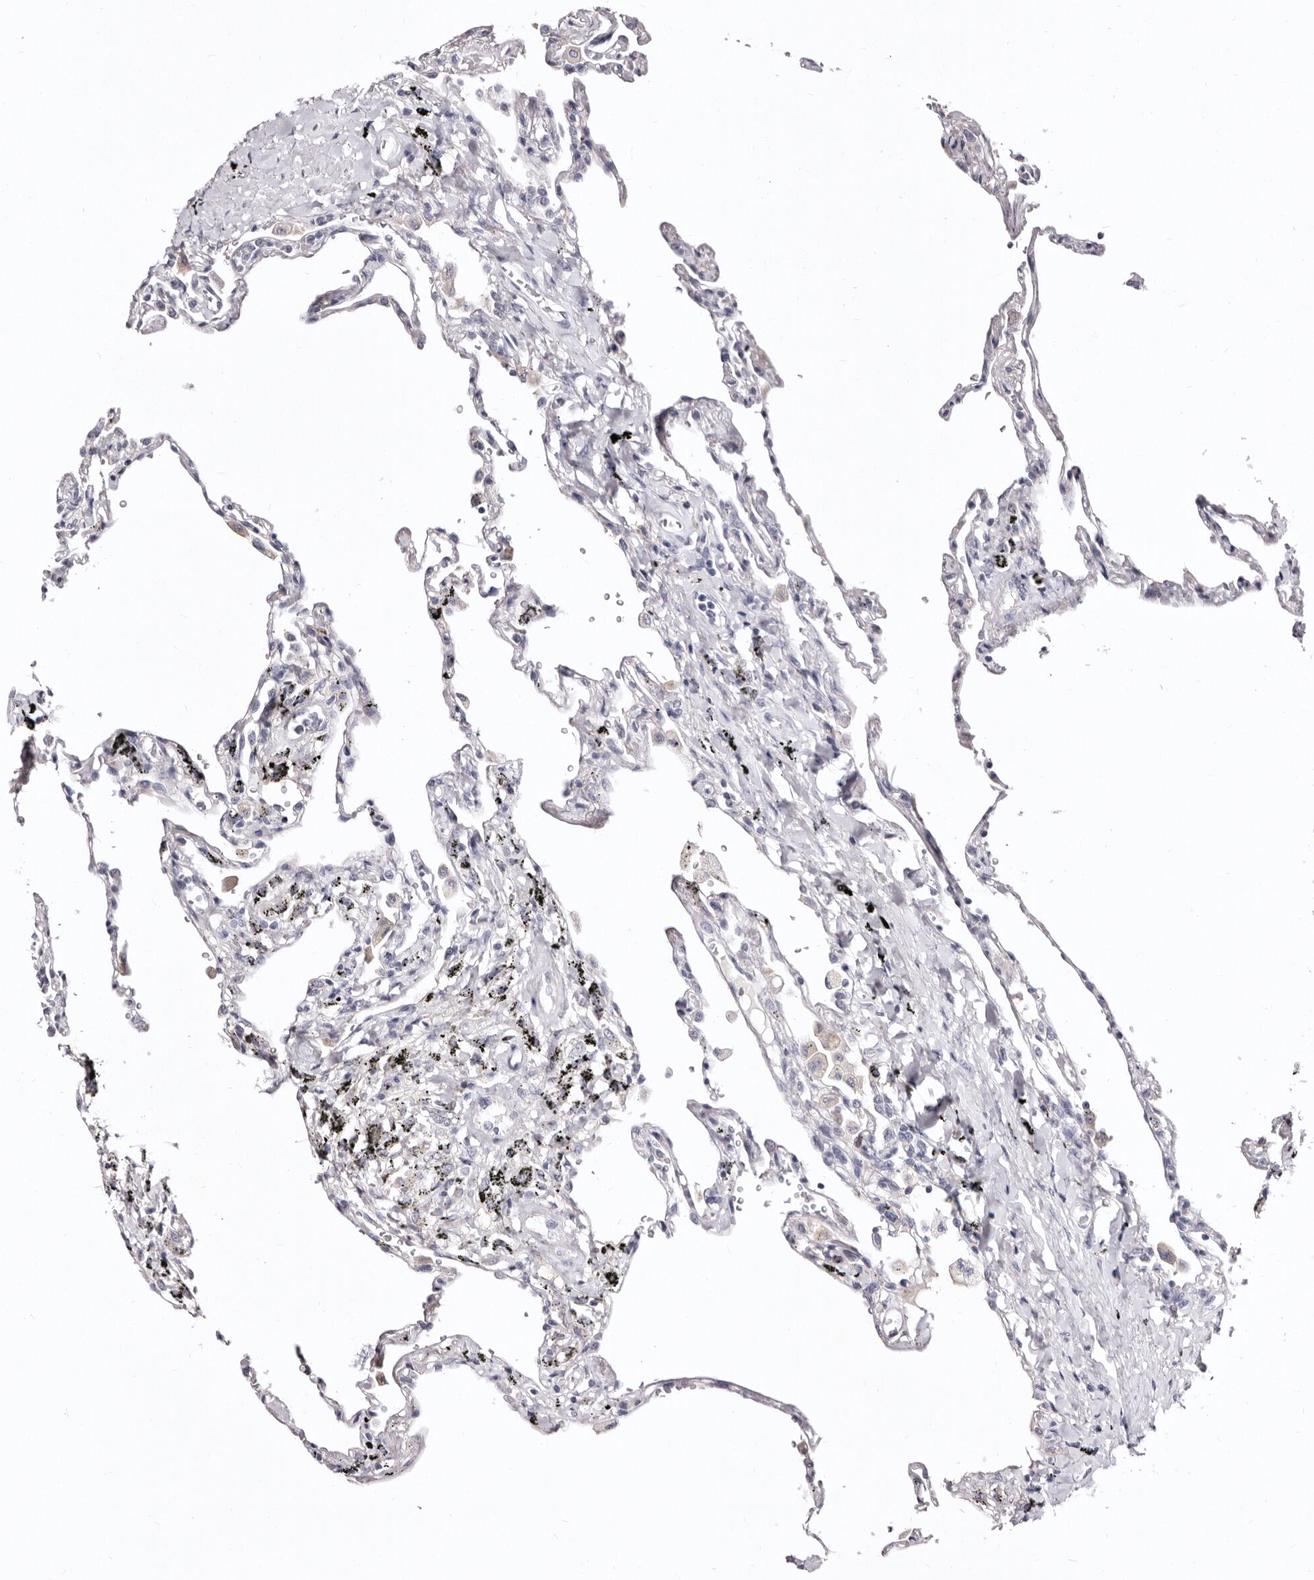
{"staining": {"intensity": "negative", "quantity": "none", "location": "none"}, "tissue": "lung", "cell_type": "Alveolar cells", "image_type": "normal", "snomed": [{"axis": "morphology", "description": "Normal tissue, NOS"}, {"axis": "topography", "description": "Lung"}], "caption": "DAB (3,3'-diaminobenzidine) immunohistochemical staining of benign human lung displays no significant expression in alveolar cells.", "gene": "CDCA8", "patient": {"sex": "male", "age": 59}}